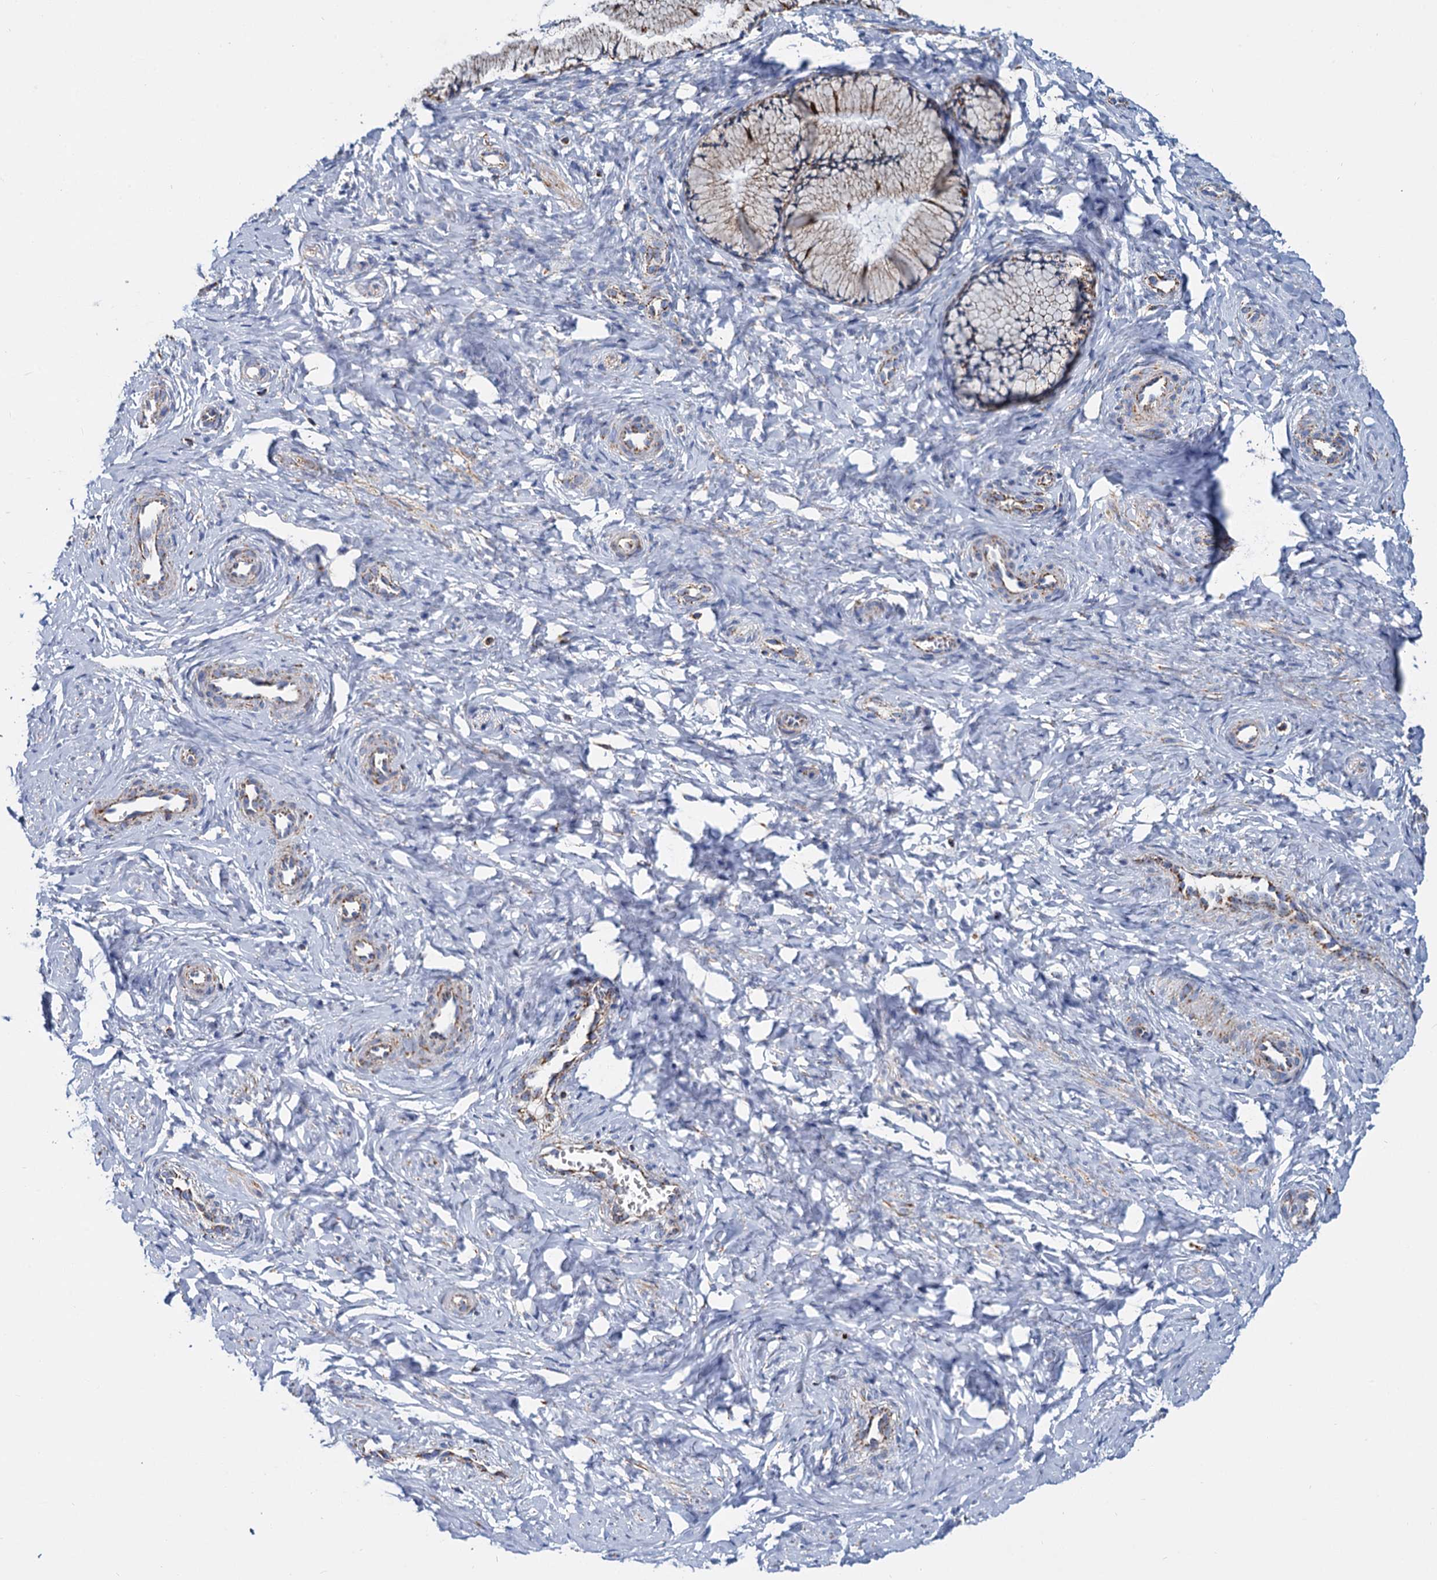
{"staining": {"intensity": "moderate", "quantity": "25%-75%", "location": "cytoplasmic/membranous"}, "tissue": "cervix", "cell_type": "Glandular cells", "image_type": "normal", "snomed": [{"axis": "morphology", "description": "Normal tissue, NOS"}, {"axis": "topography", "description": "Cervix"}], "caption": "Immunohistochemistry (IHC) image of unremarkable cervix: human cervix stained using immunohistochemistry (IHC) demonstrates medium levels of moderate protein expression localized specifically in the cytoplasmic/membranous of glandular cells, appearing as a cytoplasmic/membranous brown color.", "gene": "CCP110", "patient": {"sex": "female", "age": 27}}